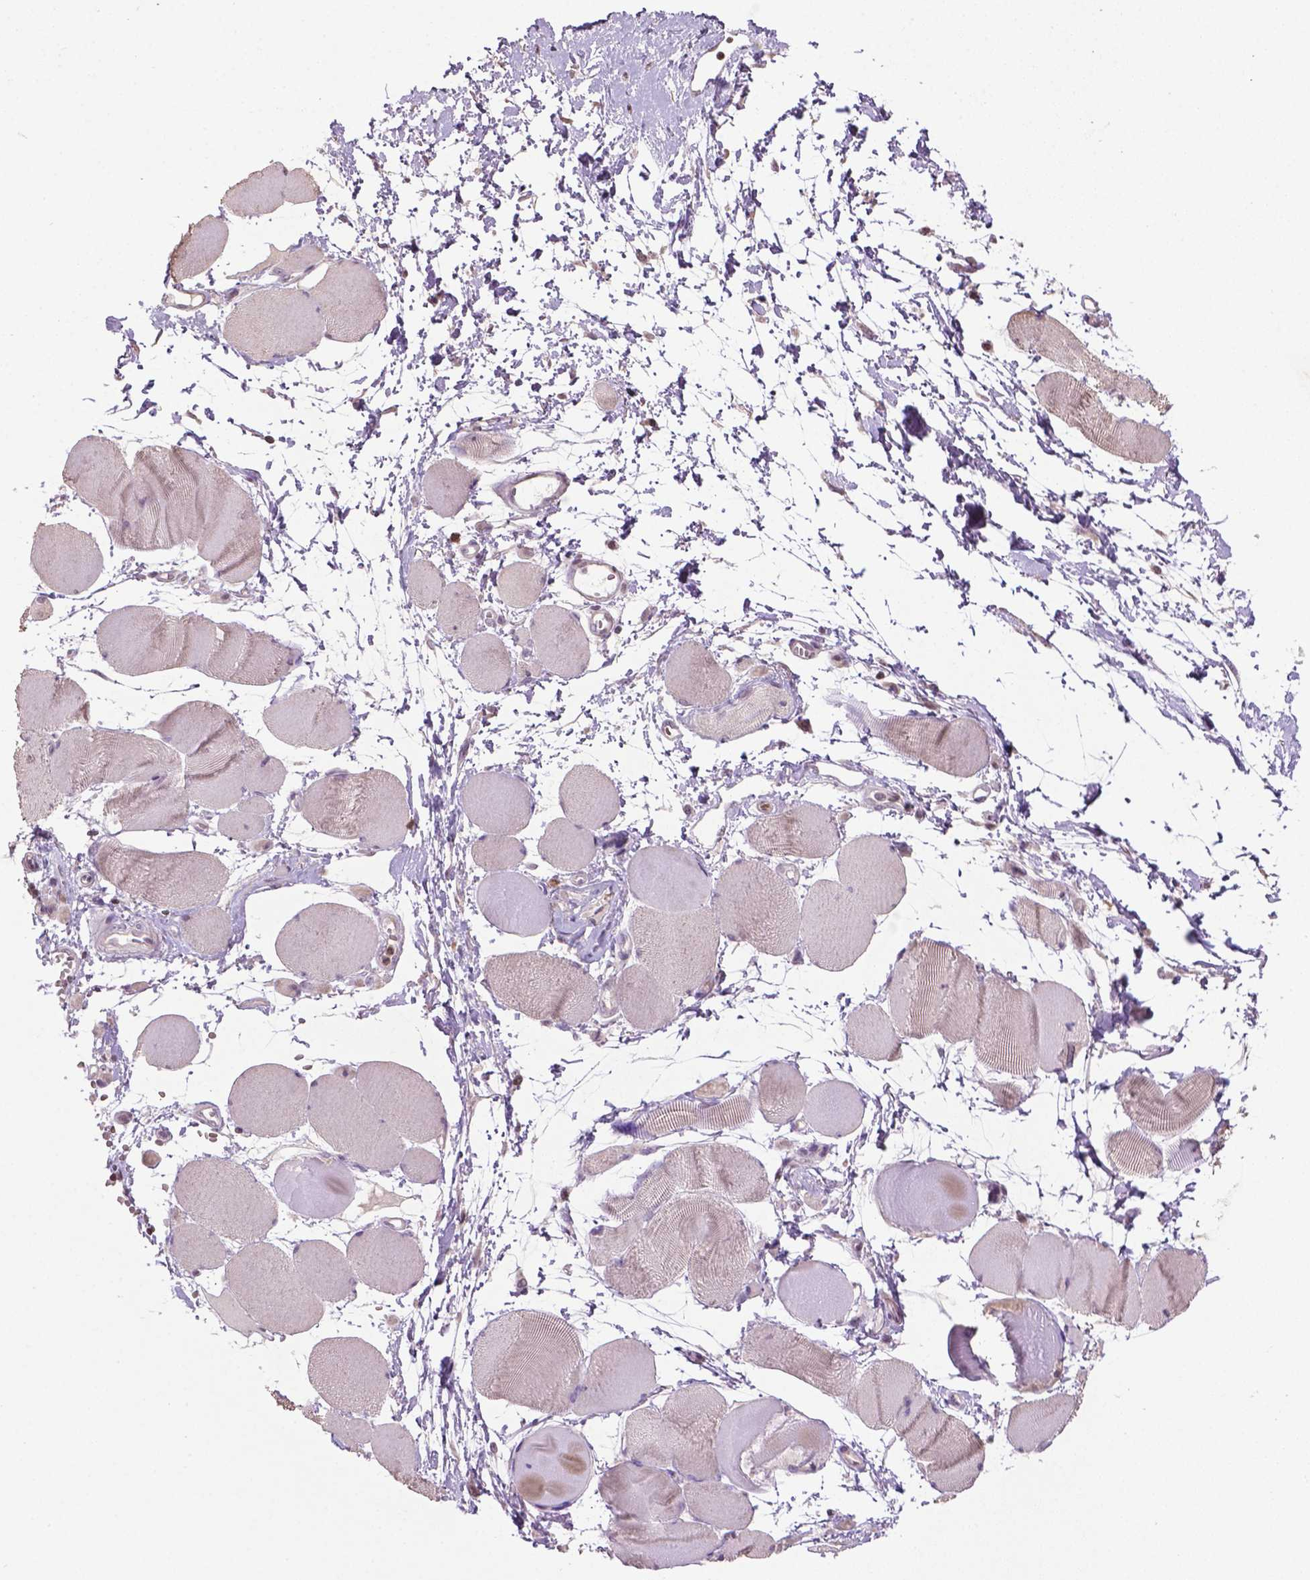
{"staining": {"intensity": "weak", "quantity": "<25%", "location": "cytoplasmic/membranous"}, "tissue": "skeletal muscle", "cell_type": "Myocytes", "image_type": "normal", "snomed": [{"axis": "morphology", "description": "Normal tissue, NOS"}, {"axis": "topography", "description": "Skeletal muscle"}], "caption": "High magnification brightfield microscopy of unremarkable skeletal muscle stained with DAB (3,3'-diaminobenzidine) (brown) and counterstained with hematoxylin (blue): myocytes show no significant positivity. The staining is performed using DAB brown chromogen with nuclei counter-stained in using hematoxylin.", "gene": "NTNG2", "patient": {"sex": "female", "age": 75}}